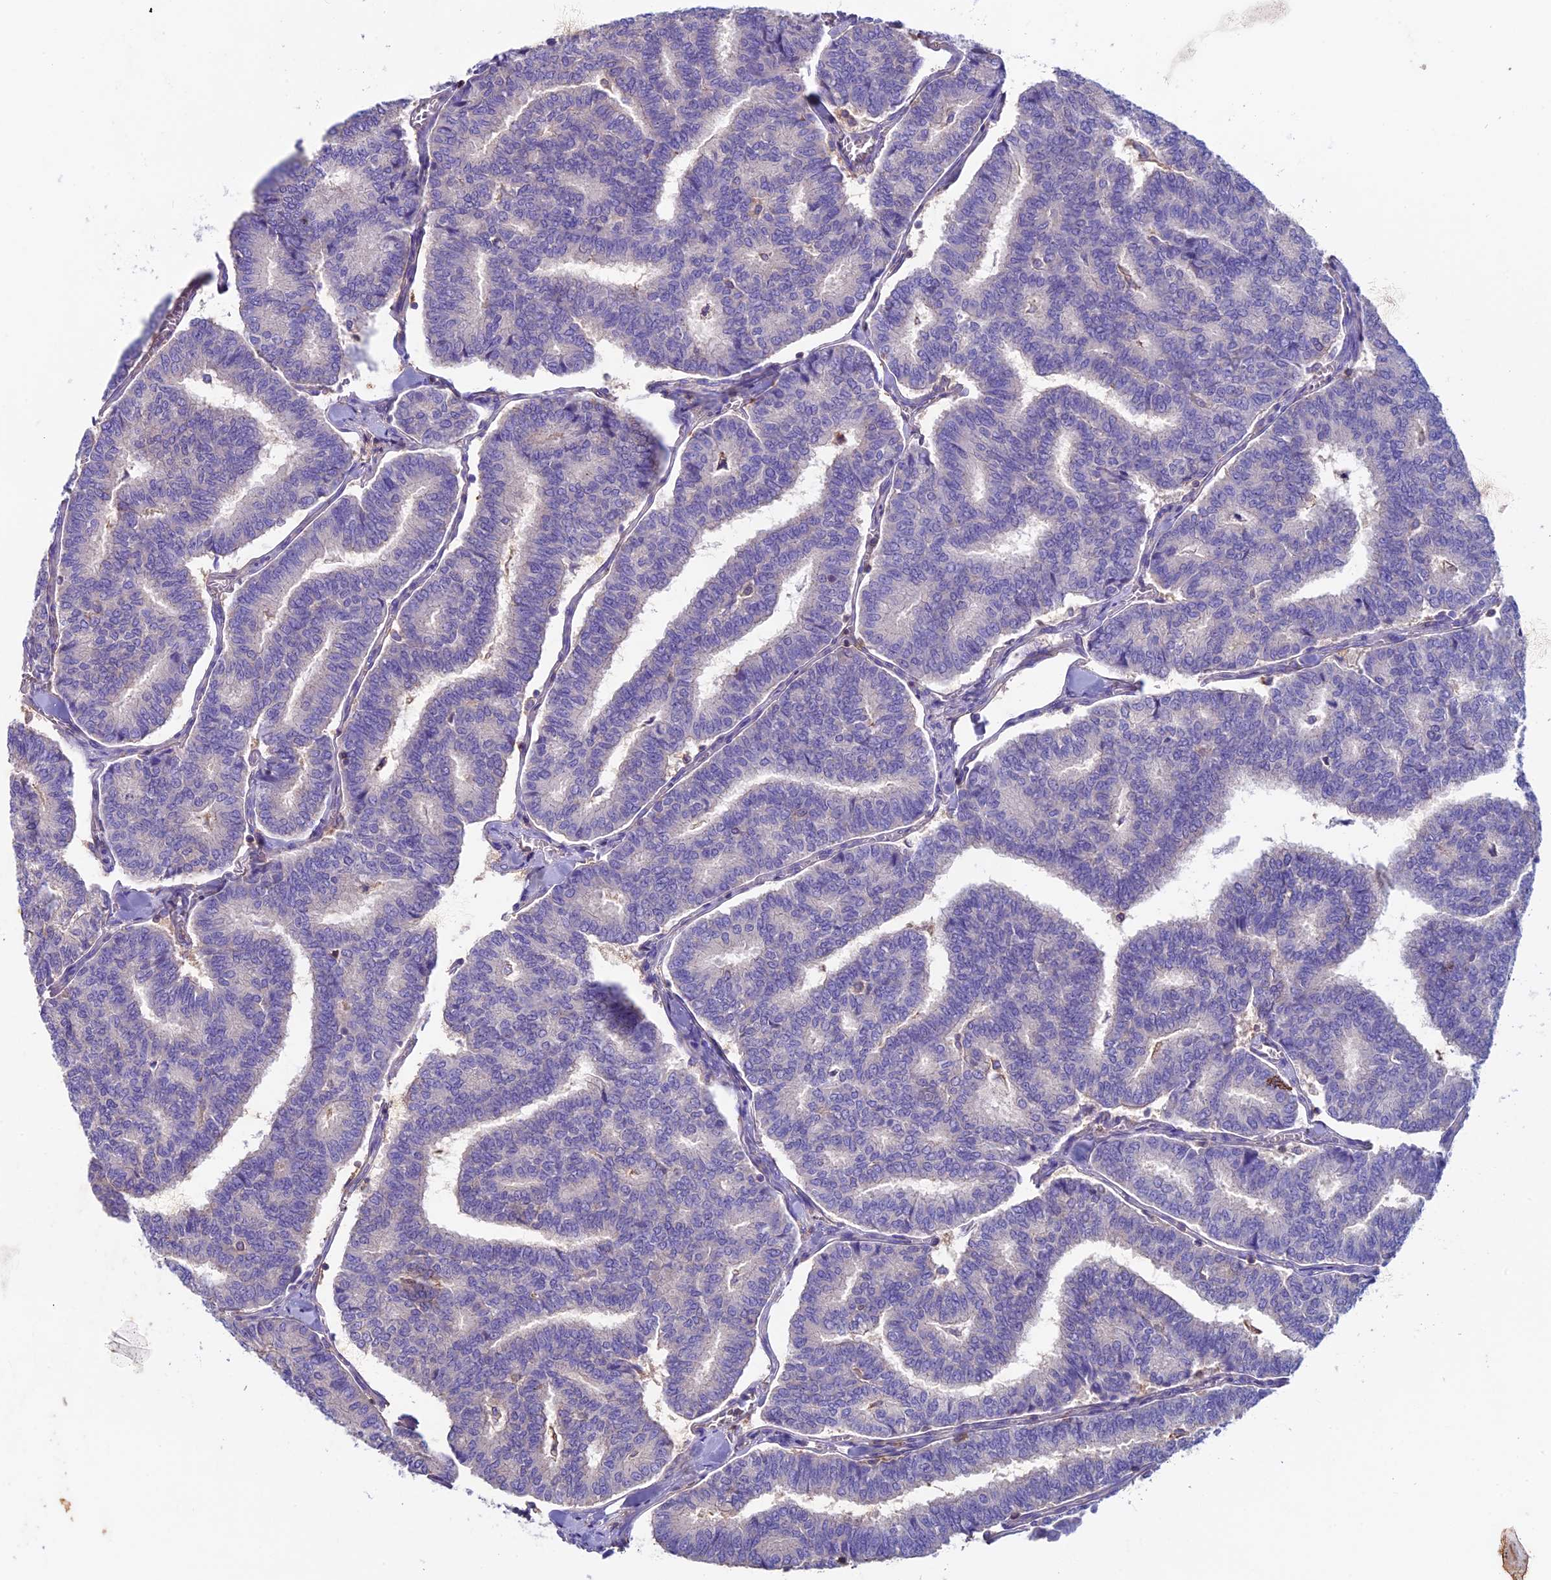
{"staining": {"intensity": "negative", "quantity": "none", "location": "none"}, "tissue": "thyroid cancer", "cell_type": "Tumor cells", "image_type": "cancer", "snomed": [{"axis": "morphology", "description": "Papillary adenocarcinoma, NOS"}, {"axis": "topography", "description": "Thyroid gland"}], "caption": "Tumor cells show no significant protein staining in thyroid papillary adenocarcinoma.", "gene": "CDAN1", "patient": {"sex": "female", "age": 35}}